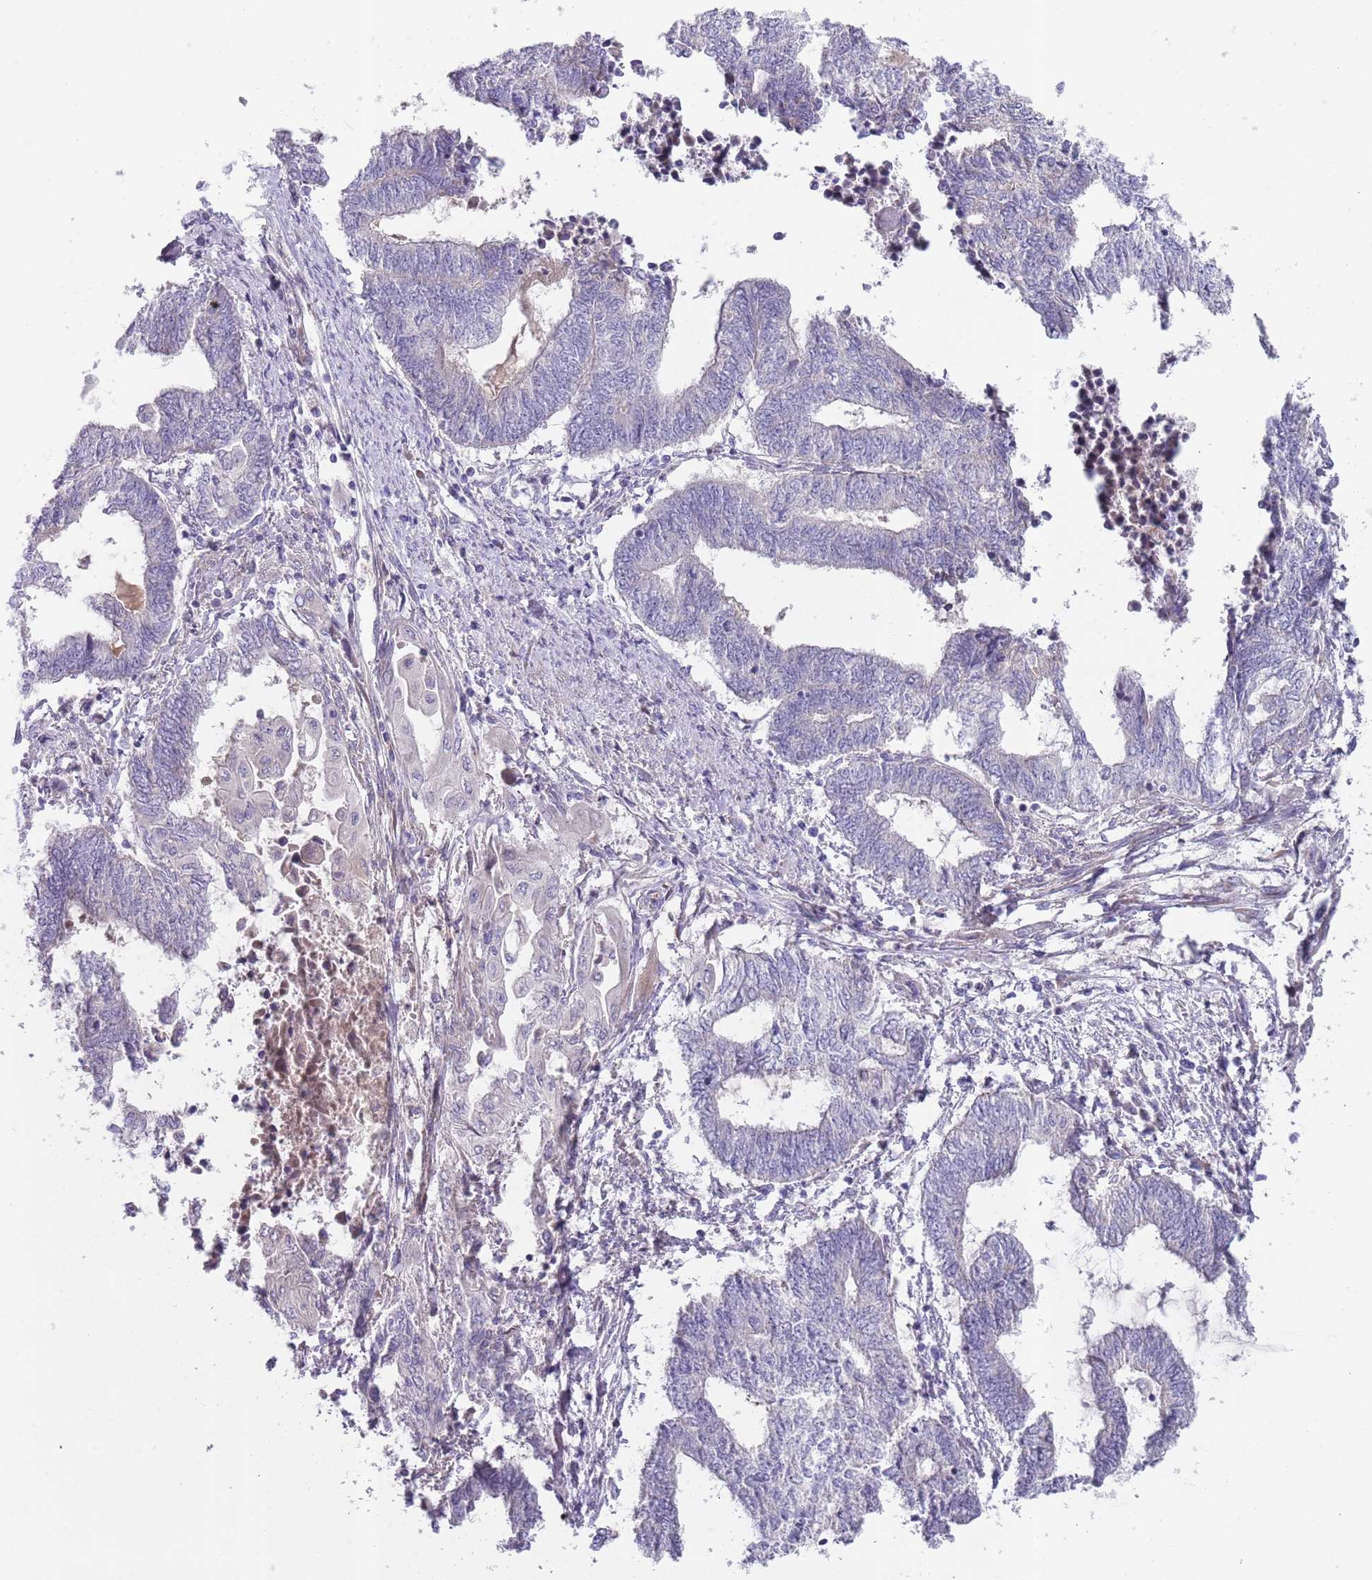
{"staining": {"intensity": "negative", "quantity": "none", "location": "none"}, "tissue": "endometrial cancer", "cell_type": "Tumor cells", "image_type": "cancer", "snomed": [{"axis": "morphology", "description": "Adenocarcinoma, NOS"}, {"axis": "topography", "description": "Uterus"}, {"axis": "topography", "description": "Endometrium"}], "caption": "A high-resolution image shows immunohistochemistry (IHC) staining of endometrial cancer, which exhibits no significant expression in tumor cells.", "gene": "PRAC1", "patient": {"sex": "female", "age": 70}}